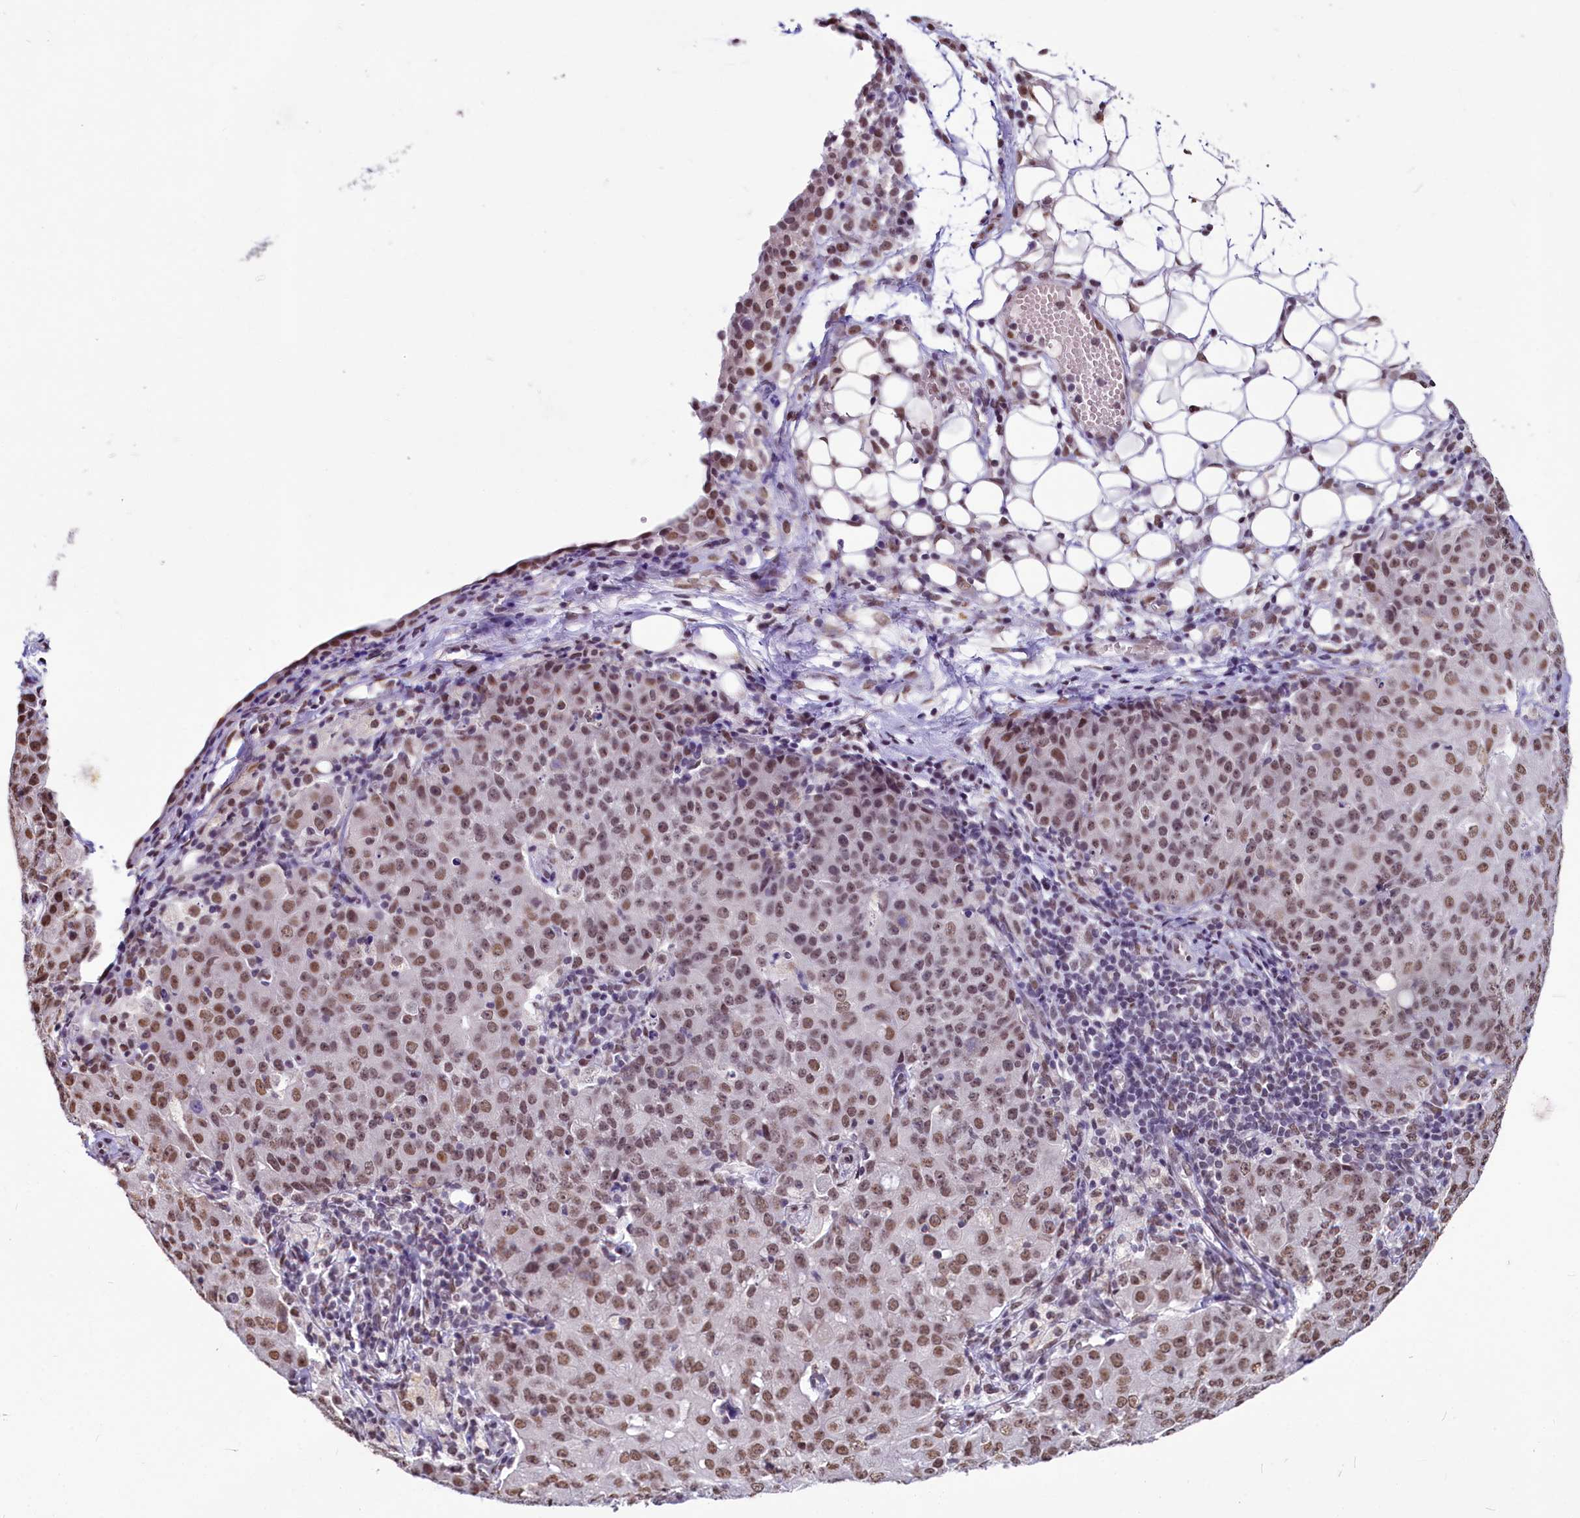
{"staining": {"intensity": "moderate", "quantity": ">75%", "location": "nuclear"}, "tissue": "ovarian cancer", "cell_type": "Tumor cells", "image_type": "cancer", "snomed": [{"axis": "morphology", "description": "Carcinoma, endometroid"}, {"axis": "topography", "description": "Ovary"}], "caption": "A photomicrograph showing moderate nuclear positivity in about >75% of tumor cells in ovarian cancer (endometroid carcinoma), as visualized by brown immunohistochemical staining.", "gene": "PARPBP", "patient": {"sex": "female", "age": 42}}